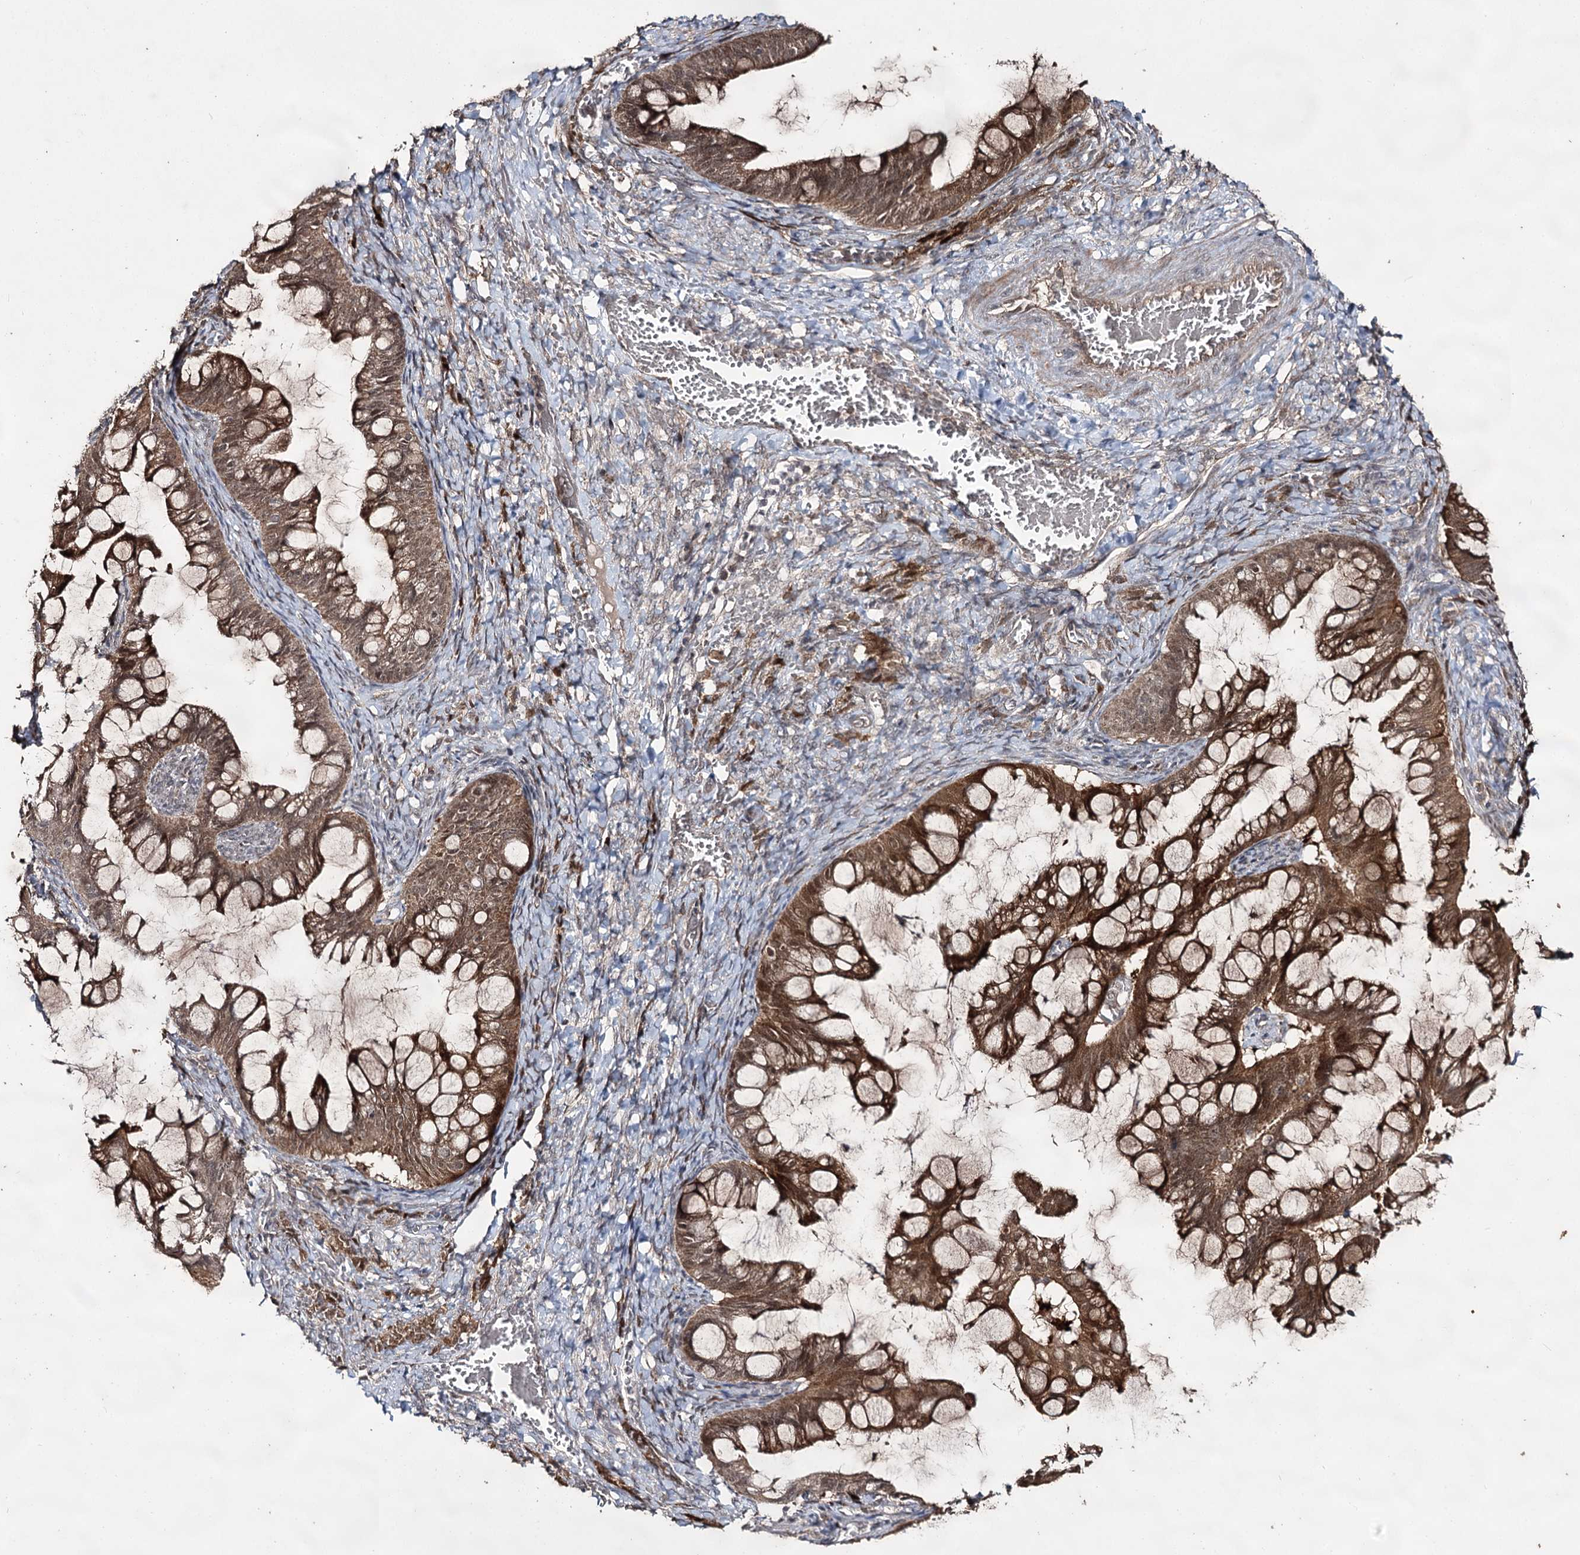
{"staining": {"intensity": "moderate", "quantity": ">75%", "location": "cytoplasmic/membranous,nuclear"}, "tissue": "ovarian cancer", "cell_type": "Tumor cells", "image_type": "cancer", "snomed": [{"axis": "morphology", "description": "Cystadenocarcinoma, mucinous, NOS"}, {"axis": "topography", "description": "Ovary"}], "caption": "This histopathology image exhibits ovarian cancer (mucinous cystadenocarcinoma) stained with IHC to label a protein in brown. The cytoplasmic/membranous and nuclear of tumor cells show moderate positivity for the protein. Nuclei are counter-stained blue.", "gene": "ACTR6", "patient": {"sex": "female", "age": 73}}